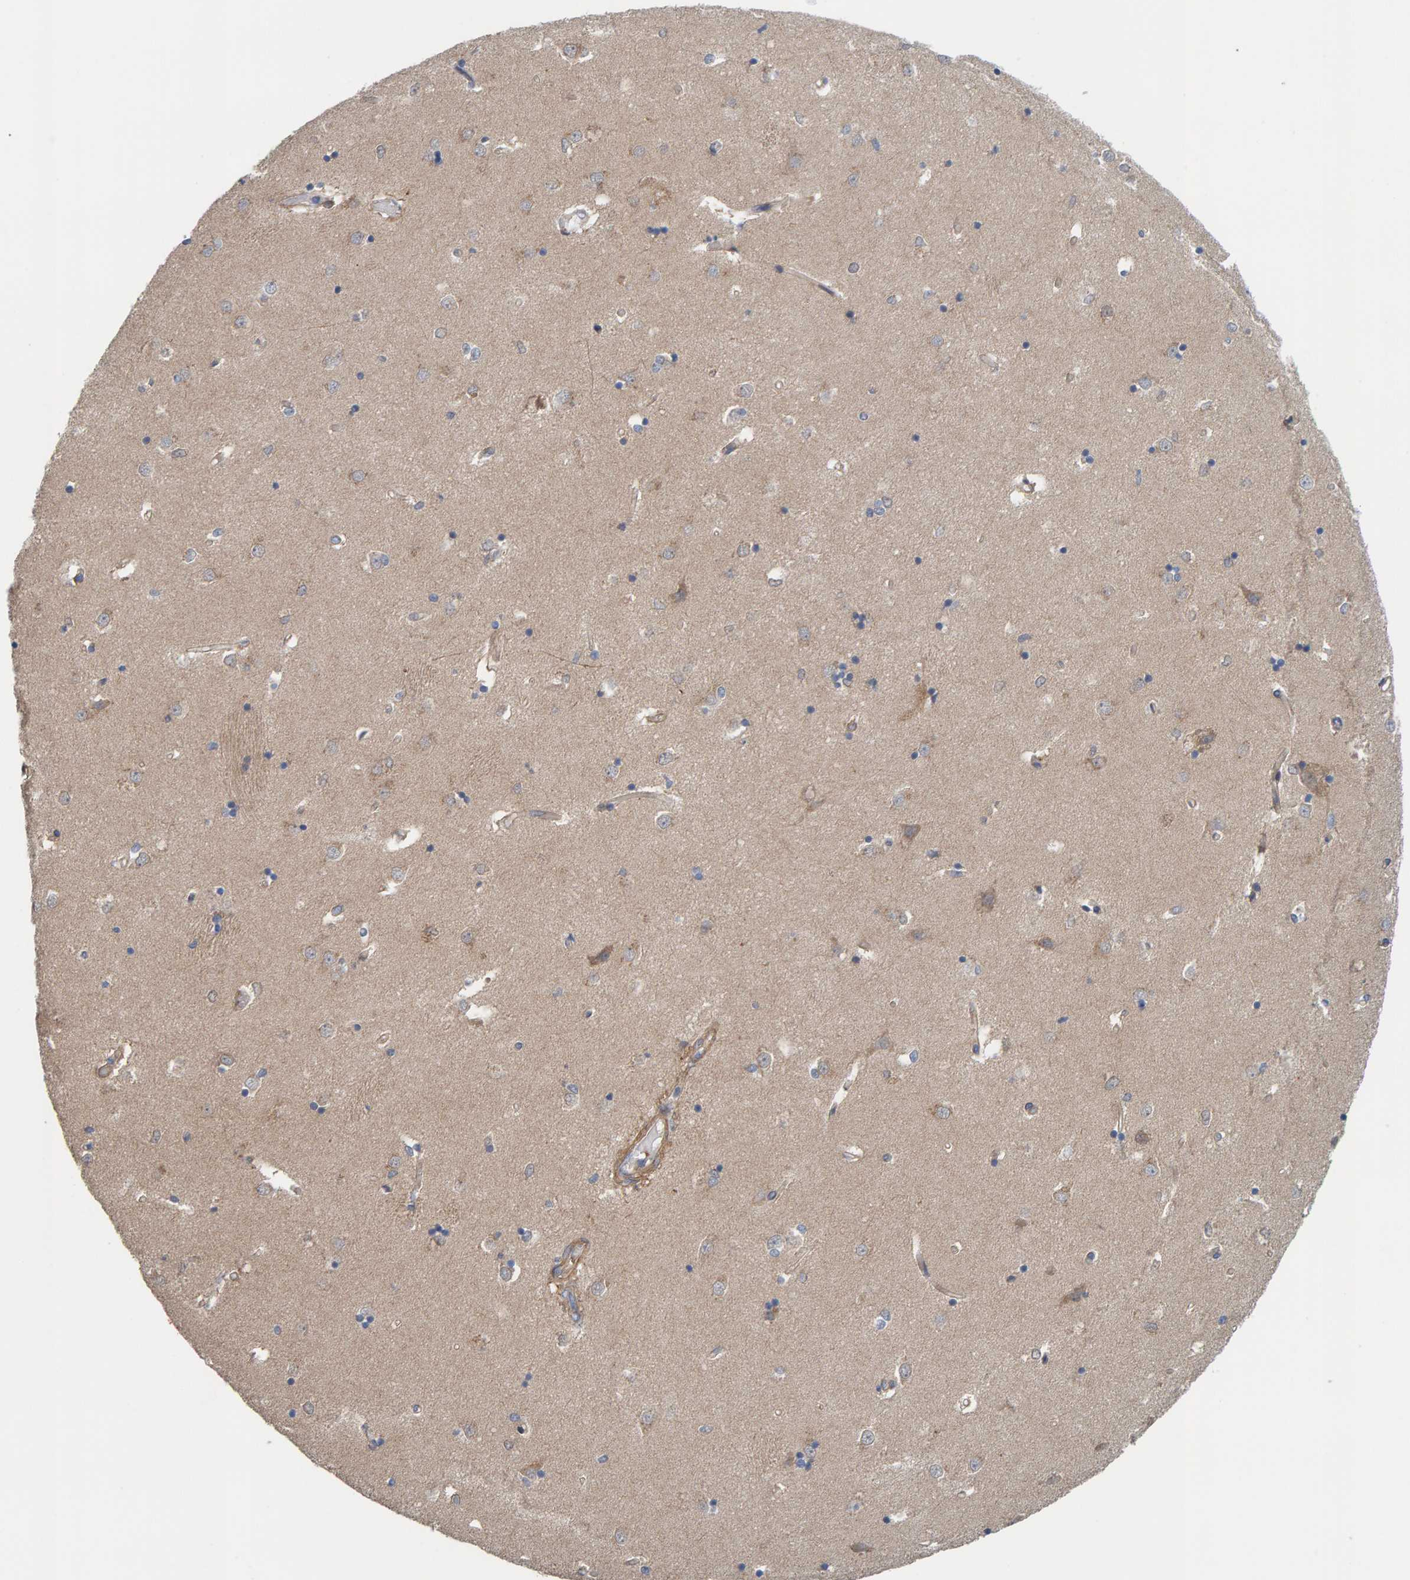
{"staining": {"intensity": "moderate", "quantity": "<25%", "location": "cytoplasmic/membranous"}, "tissue": "caudate", "cell_type": "Glial cells", "image_type": "normal", "snomed": [{"axis": "morphology", "description": "Normal tissue, NOS"}, {"axis": "topography", "description": "Lateral ventricle wall"}], "caption": "IHC micrograph of unremarkable caudate: caudate stained using immunohistochemistry demonstrates low levels of moderate protein expression localized specifically in the cytoplasmic/membranous of glial cells, appearing as a cytoplasmic/membranous brown color.", "gene": "UBAP1", "patient": {"sex": "male", "age": 45}}